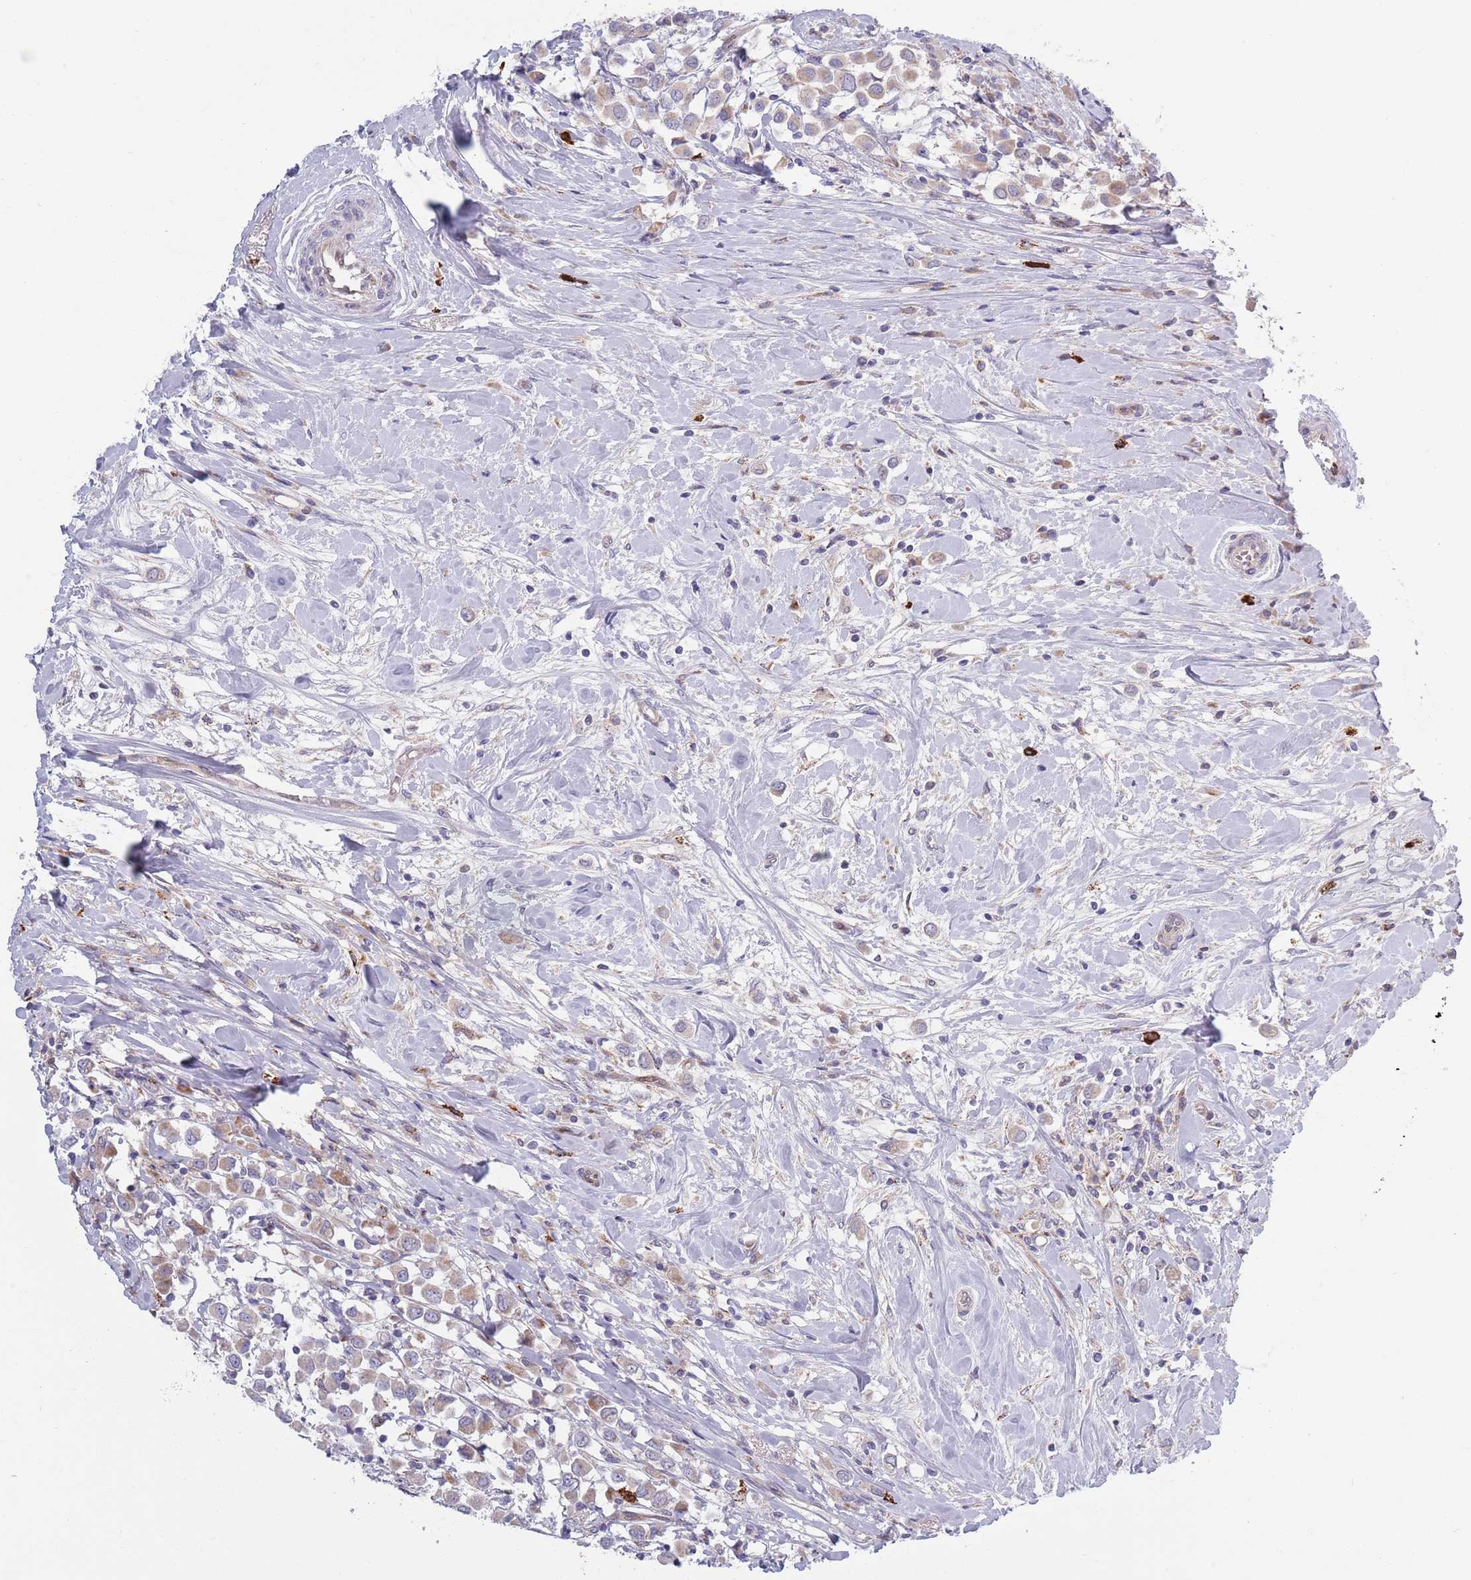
{"staining": {"intensity": "weak", "quantity": "25%-75%", "location": "cytoplasmic/membranous"}, "tissue": "breast cancer", "cell_type": "Tumor cells", "image_type": "cancer", "snomed": [{"axis": "morphology", "description": "Duct carcinoma"}, {"axis": "topography", "description": "Breast"}], "caption": "Weak cytoplasmic/membranous protein expression is identified in approximately 25%-75% of tumor cells in breast cancer.", "gene": "TYW1", "patient": {"sex": "female", "age": 61}}